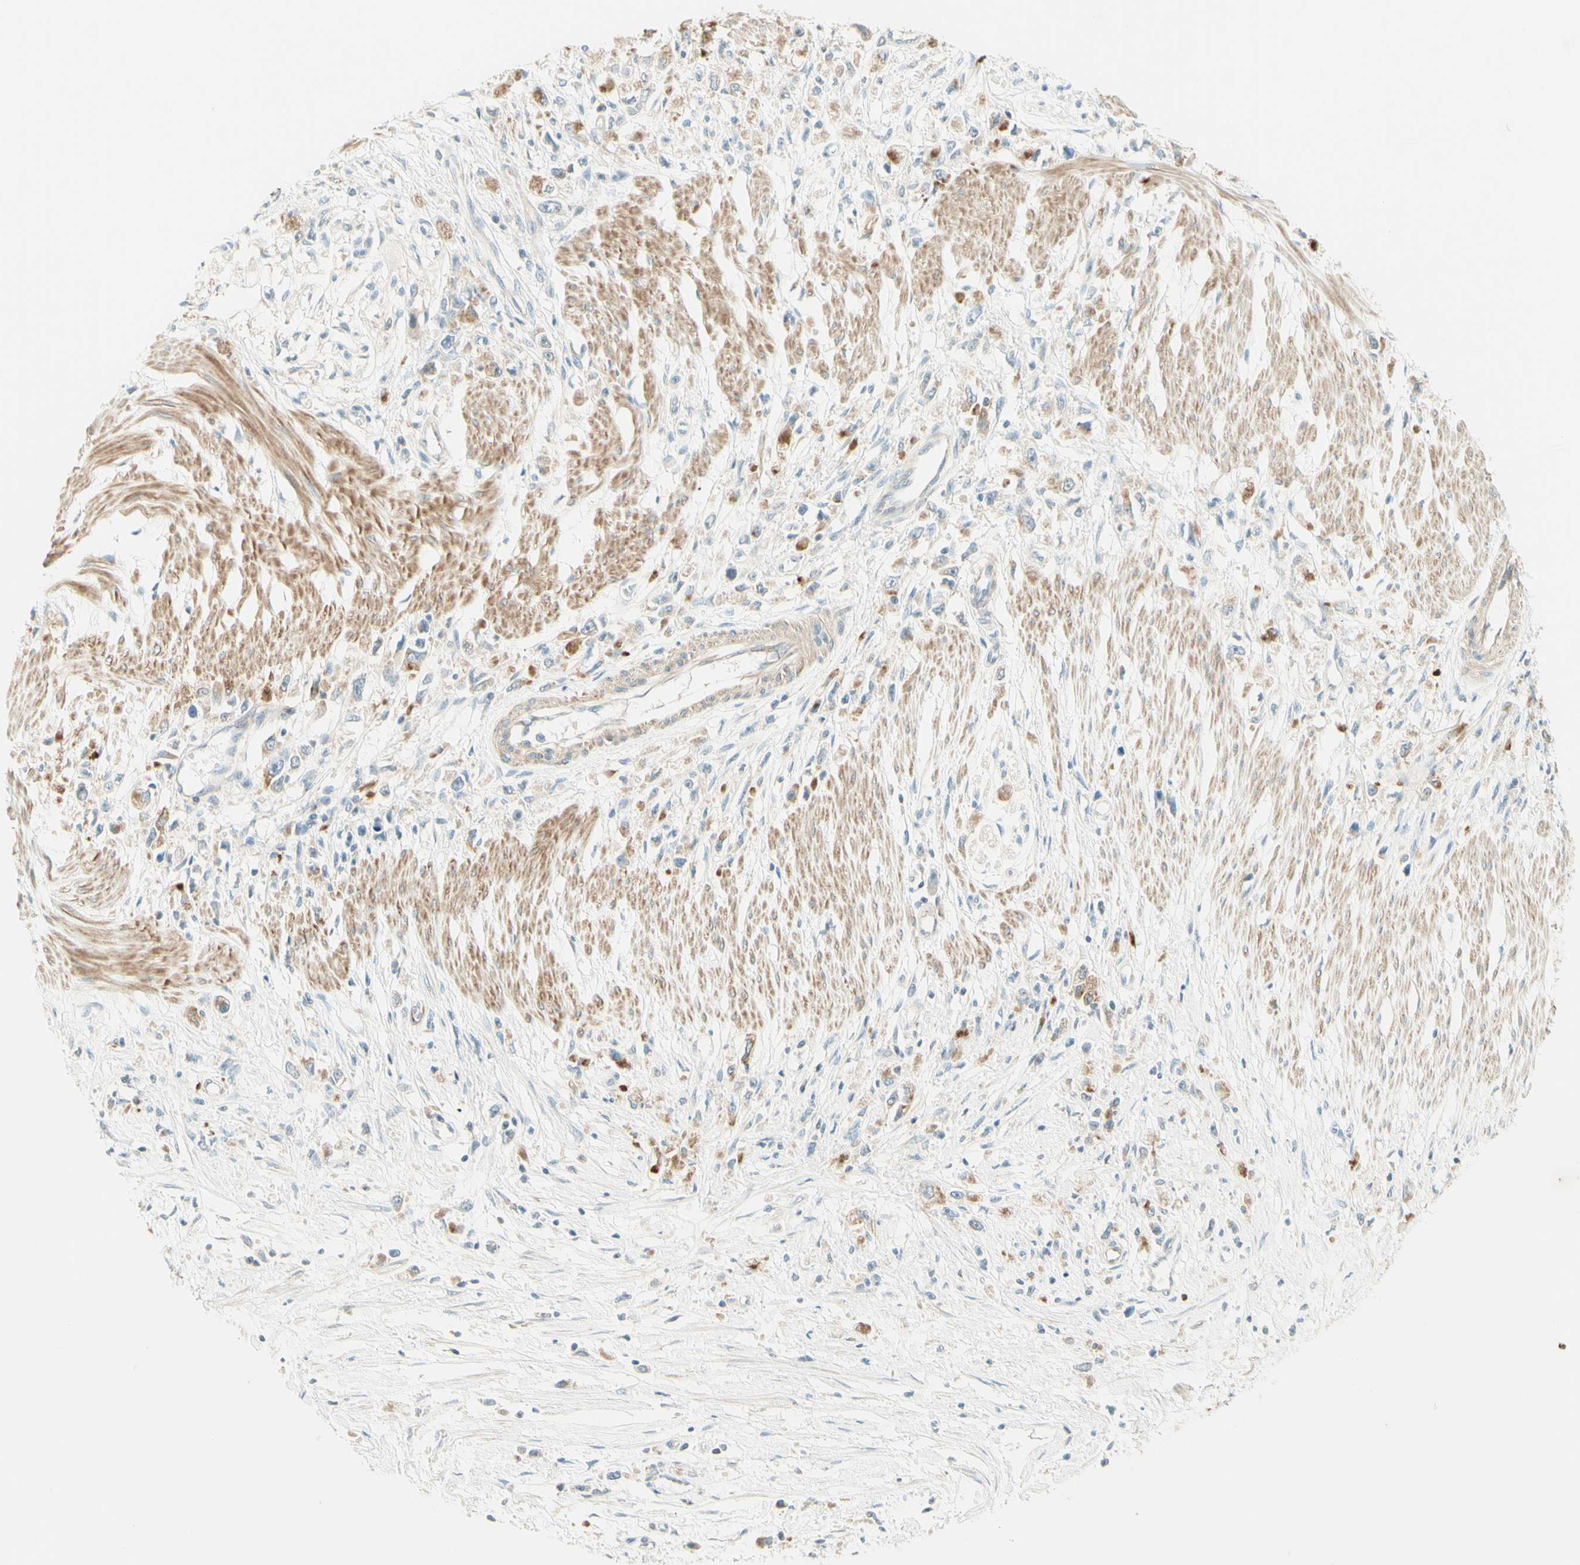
{"staining": {"intensity": "moderate", "quantity": "25%-75%", "location": "cytoplasmic/membranous"}, "tissue": "stomach cancer", "cell_type": "Tumor cells", "image_type": "cancer", "snomed": [{"axis": "morphology", "description": "Adenocarcinoma, NOS"}, {"axis": "topography", "description": "Stomach"}], "caption": "Stomach adenocarcinoma tissue demonstrates moderate cytoplasmic/membranous staining in approximately 25%-75% of tumor cells, visualized by immunohistochemistry.", "gene": "PROM1", "patient": {"sex": "female", "age": 59}}